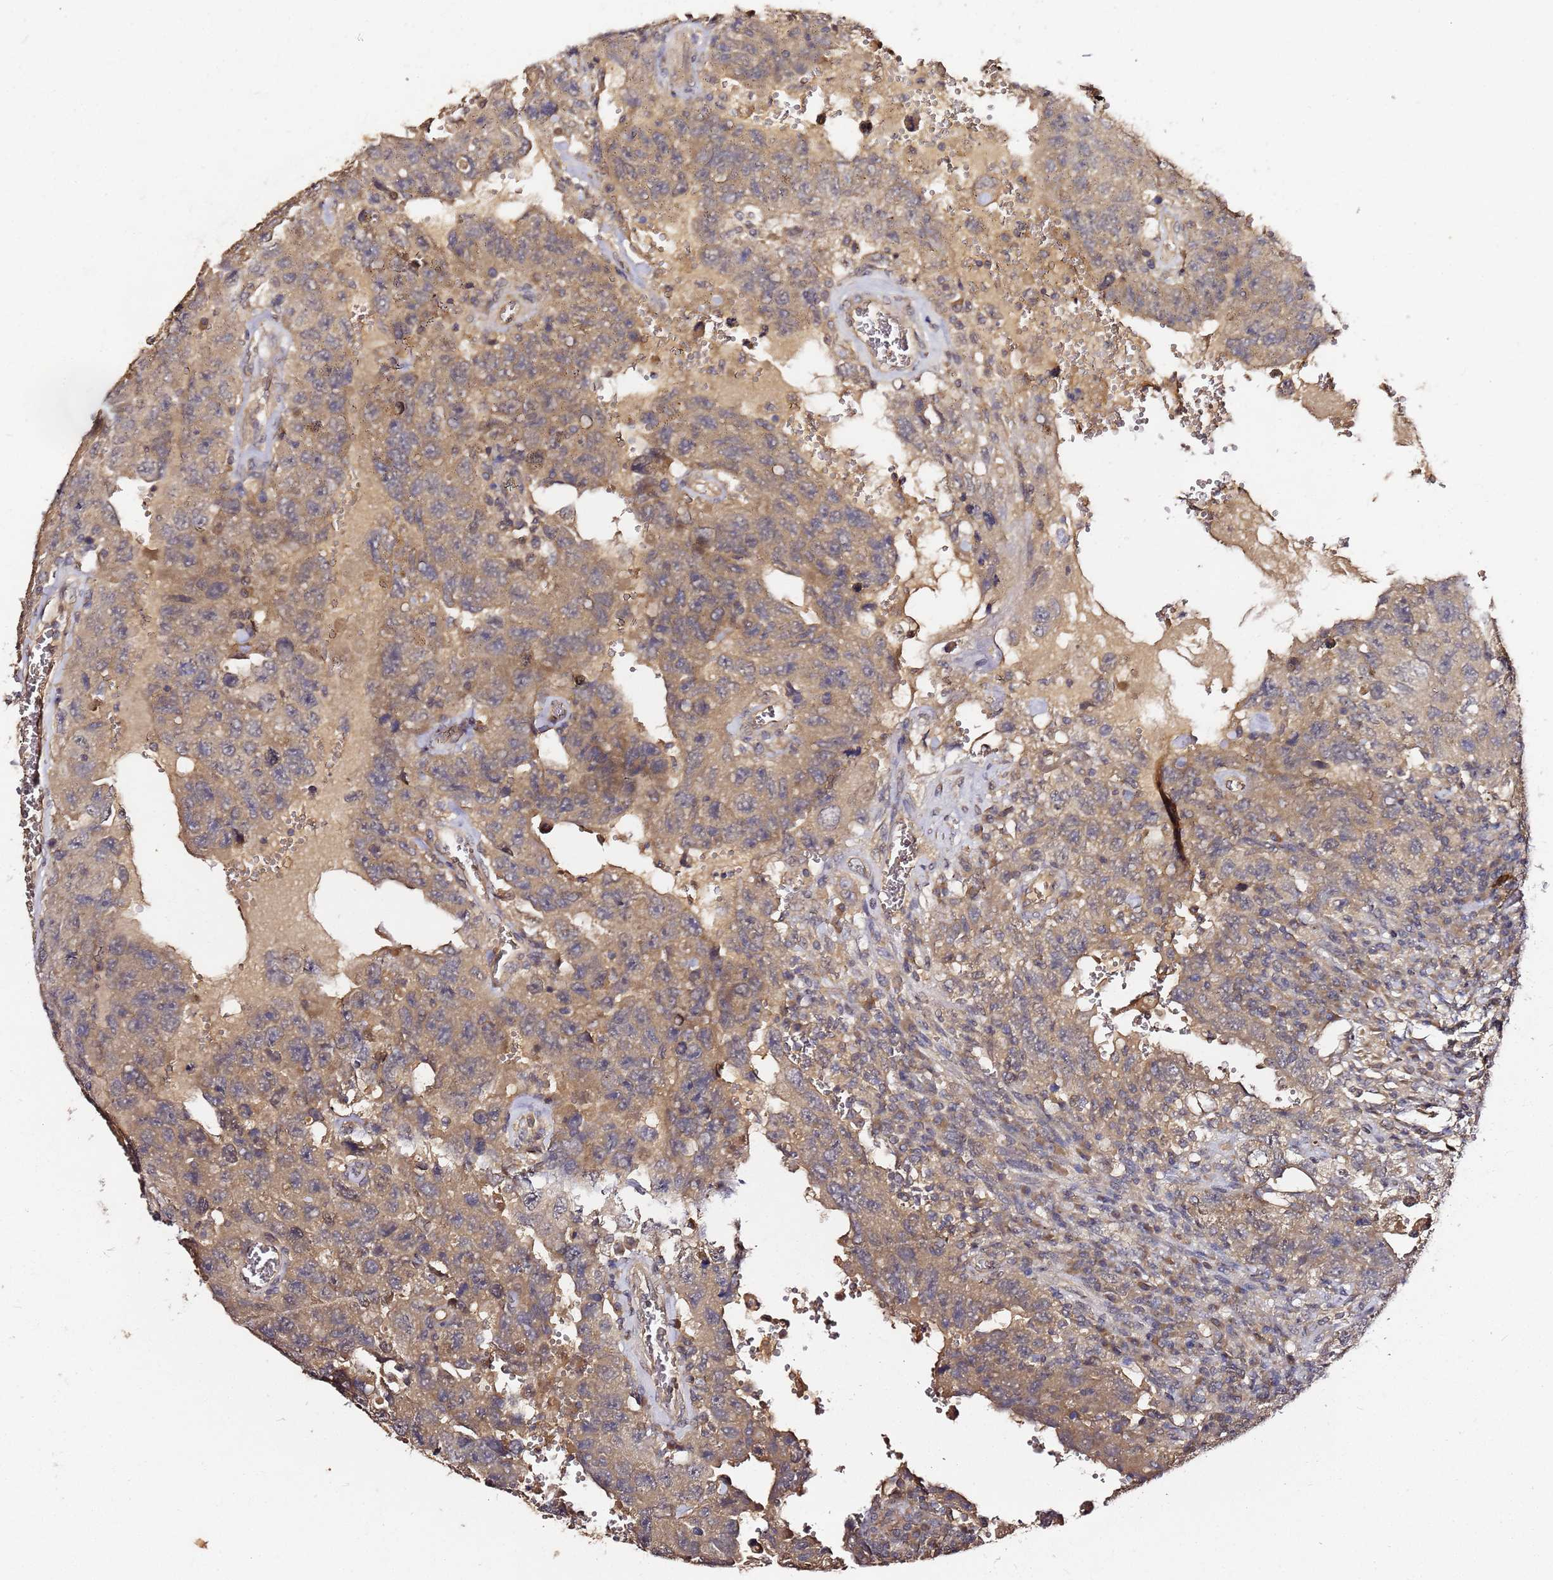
{"staining": {"intensity": "moderate", "quantity": "25%-75%", "location": "cytoplasmic/membranous"}, "tissue": "testis cancer", "cell_type": "Tumor cells", "image_type": "cancer", "snomed": [{"axis": "morphology", "description": "Carcinoma, Embryonal, NOS"}, {"axis": "topography", "description": "Testis"}], "caption": "The immunohistochemical stain highlights moderate cytoplasmic/membranous expression in tumor cells of testis cancer tissue.", "gene": "C6orf136", "patient": {"sex": "male", "age": 26}}